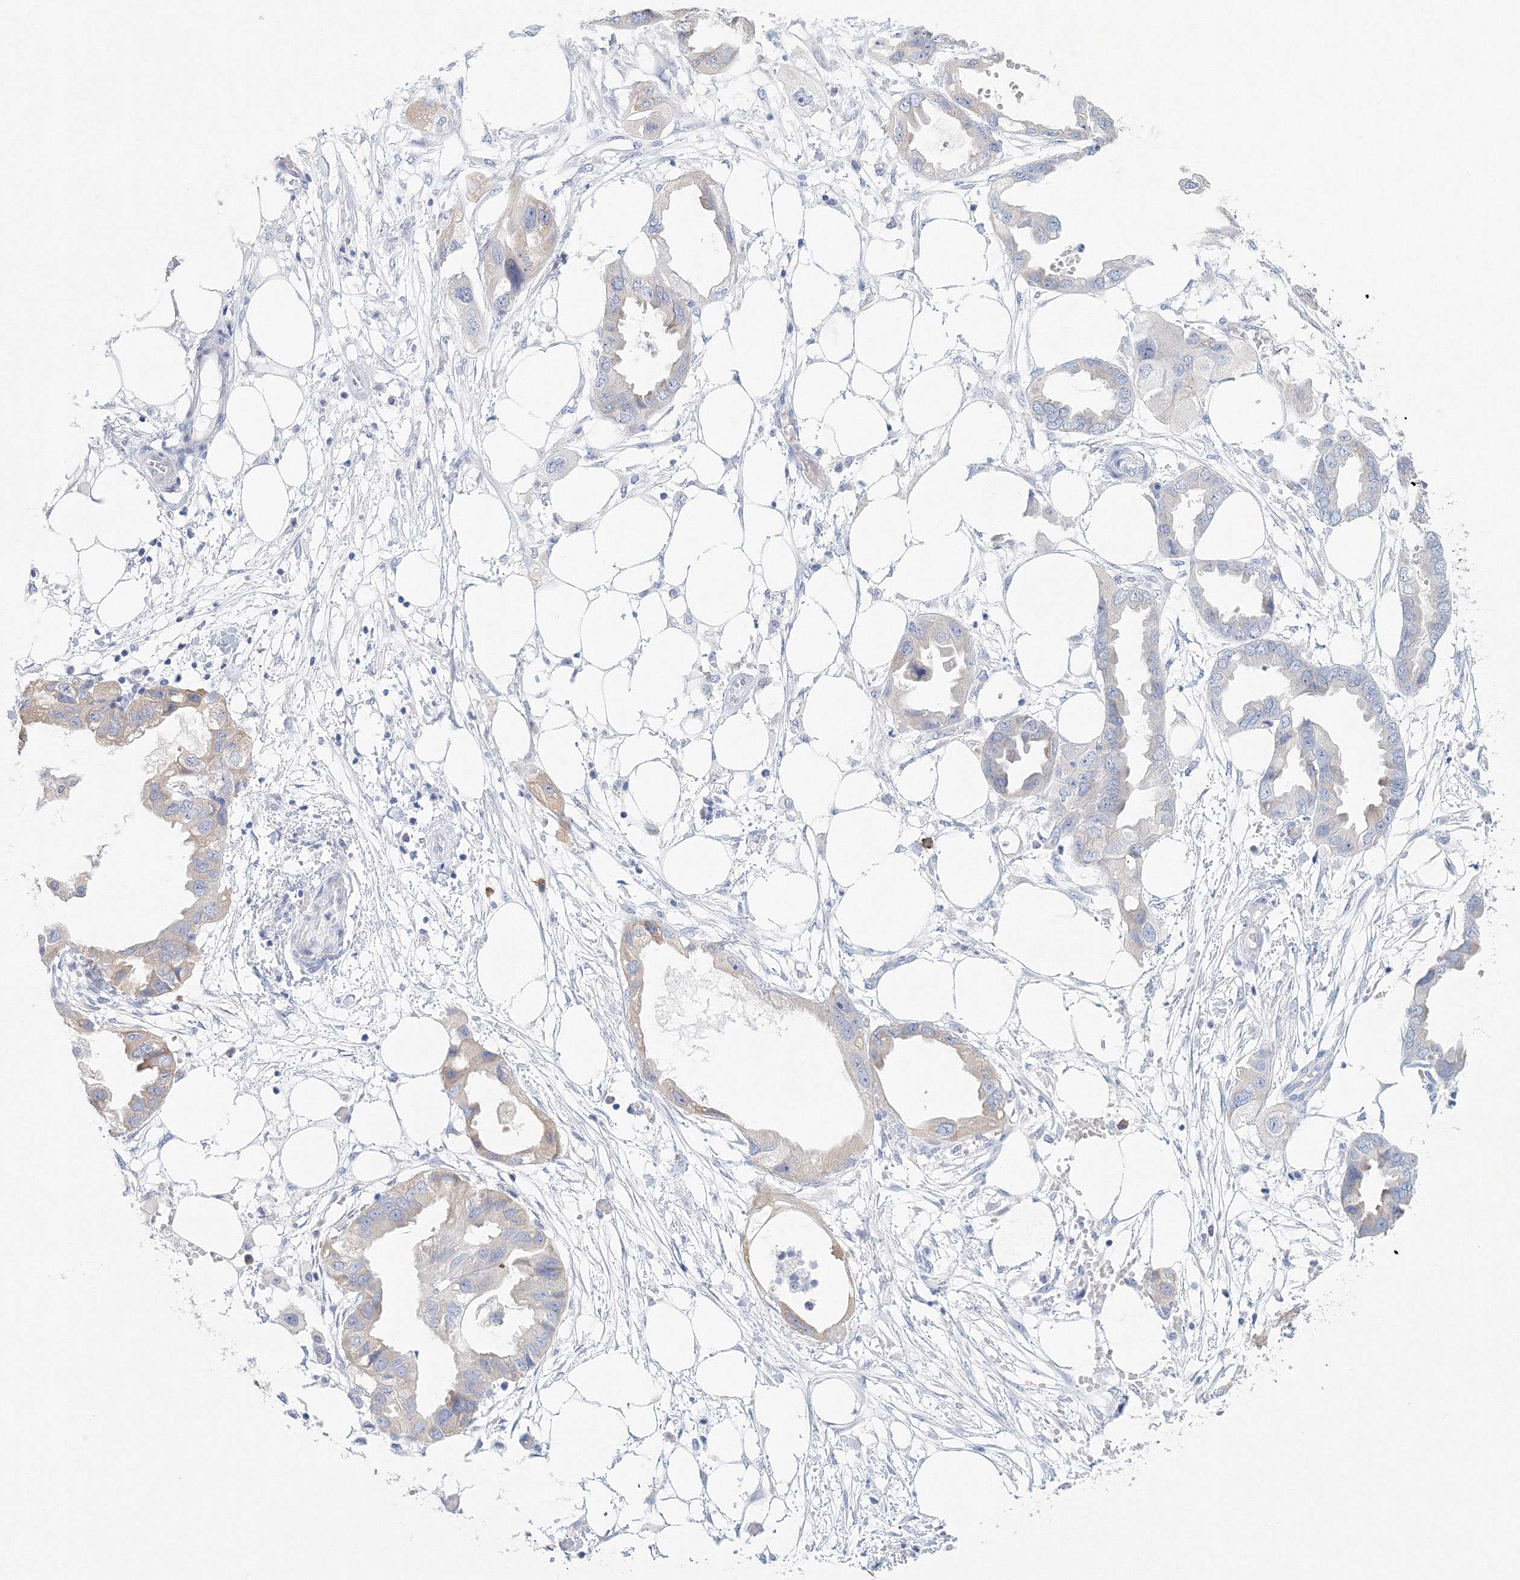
{"staining": {"intensity": "weak", "quantity": "<25%", "location": "cytoplasmic/membranous"}, "tissue": "endometrial cancer", "cell_type": "Tumor cells", "image_type": "cancer", "snomed": [{"axis": "morphology", "description": "Adenocarcinoma, NOS"}, {"axis": "morphology", "description": "Adenocarcinoma, metastatic, NOS"}, {"axis": "topography", "description": "Adipose tissue"}, {"axis": "topography", "description": "Endometrium"}], "caption": "The micrograph reveals no staining of tumor cells in endometrial adenocarcinoma.", "gene": "VSIG1", "patient": {"sex": "female", "age": 67}}